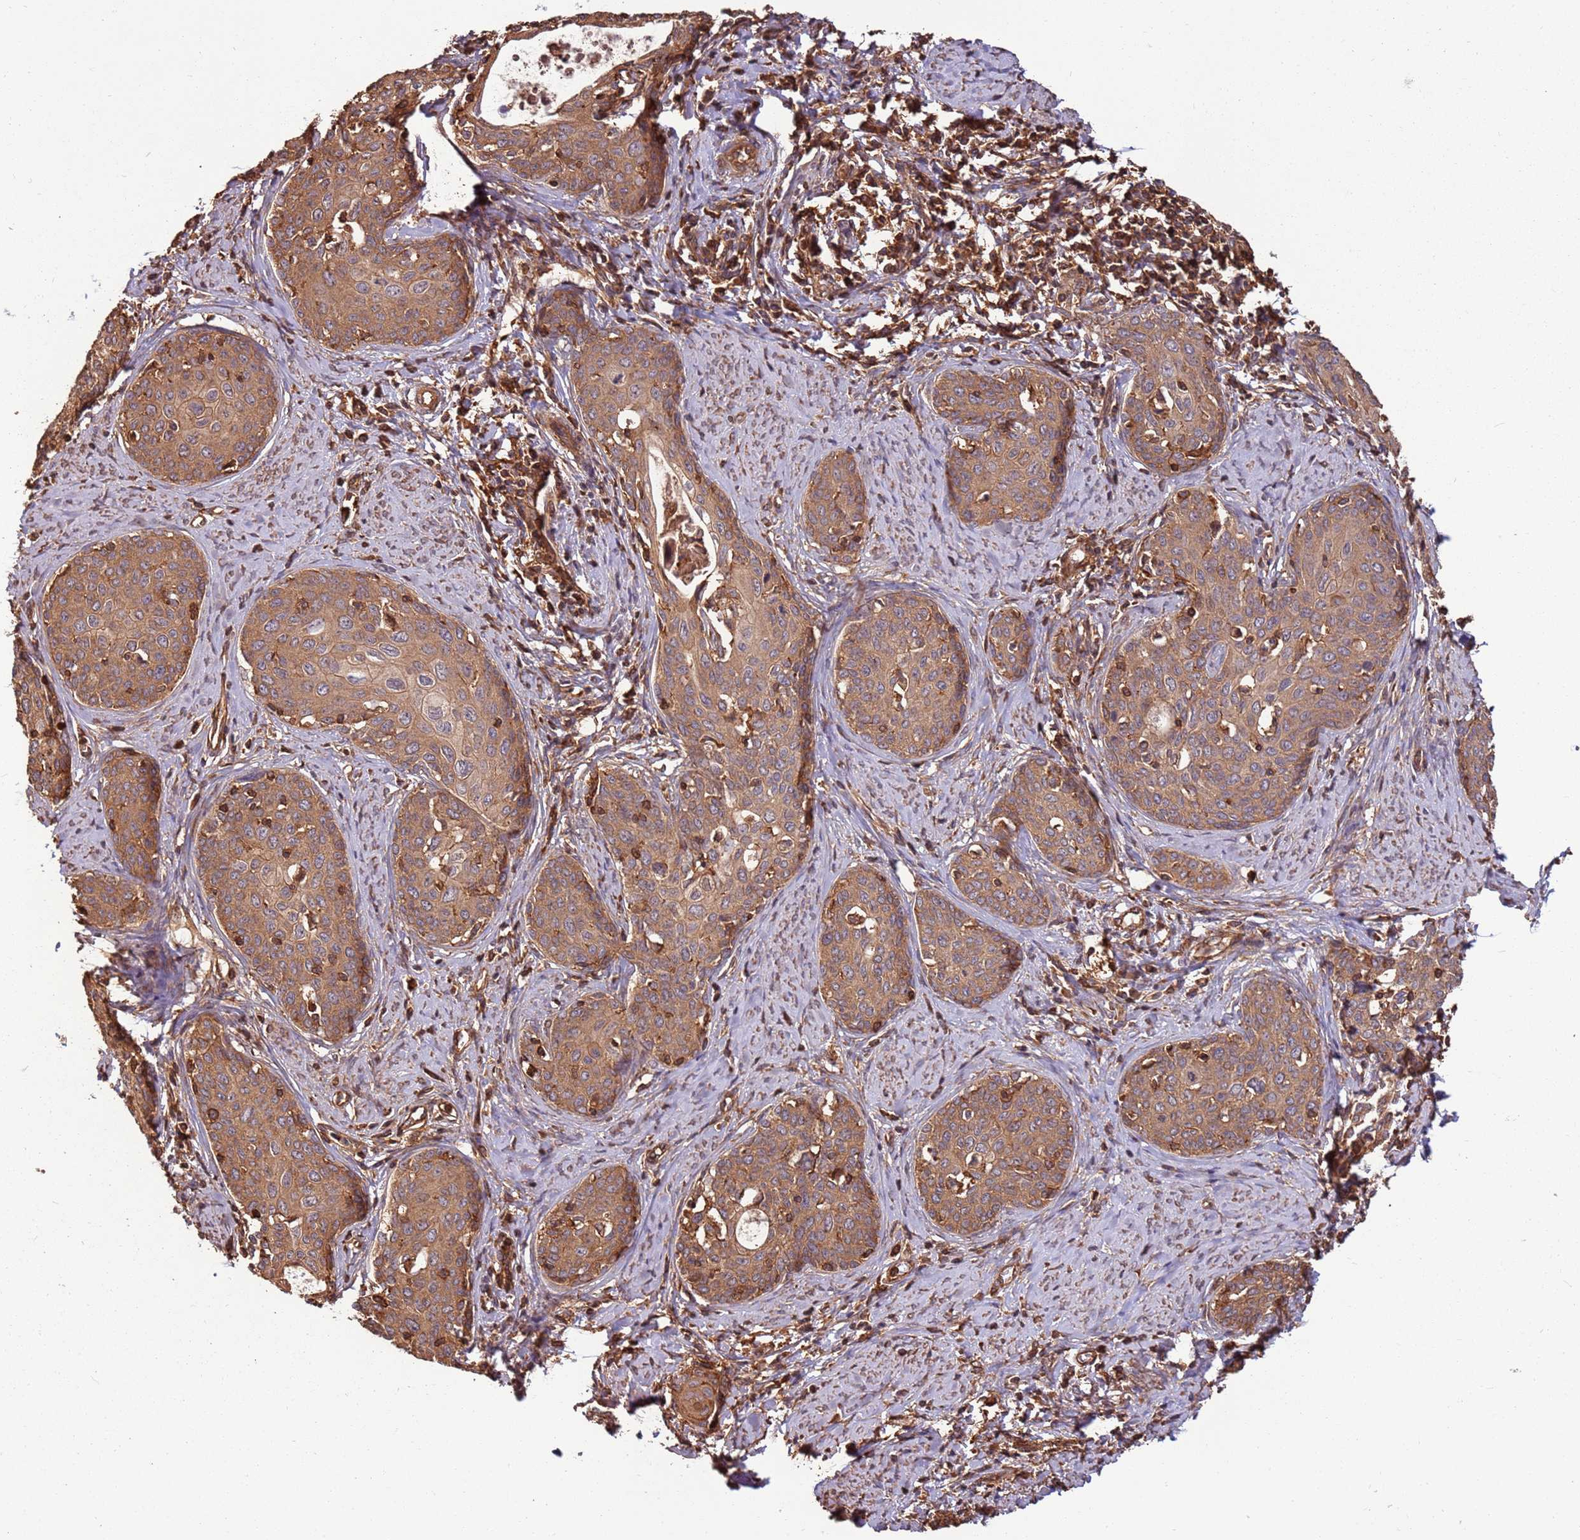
{"staining": {"intensity": "moderate", "quantity": ">75%", "location": "cytoplasmic/membranous"}, "tissue": "cervical cancer", "cell_type": "Tumor cells", "image_type": "cancer", "snomed": [{"axis": "morphology", "description": "Squamous cell carcinoma, NOS"}, {"axis": "topography", "description": "Cervix"}], "caption": "Cervical cancer (squamous cell carcinoma) stained with a brown dye shows moderate cytoplasmic/membranous positive staining in approximately >75% of tumor cells.", "gene": "ACVR2A", "patient": {"sex": "female", "age": 52}}